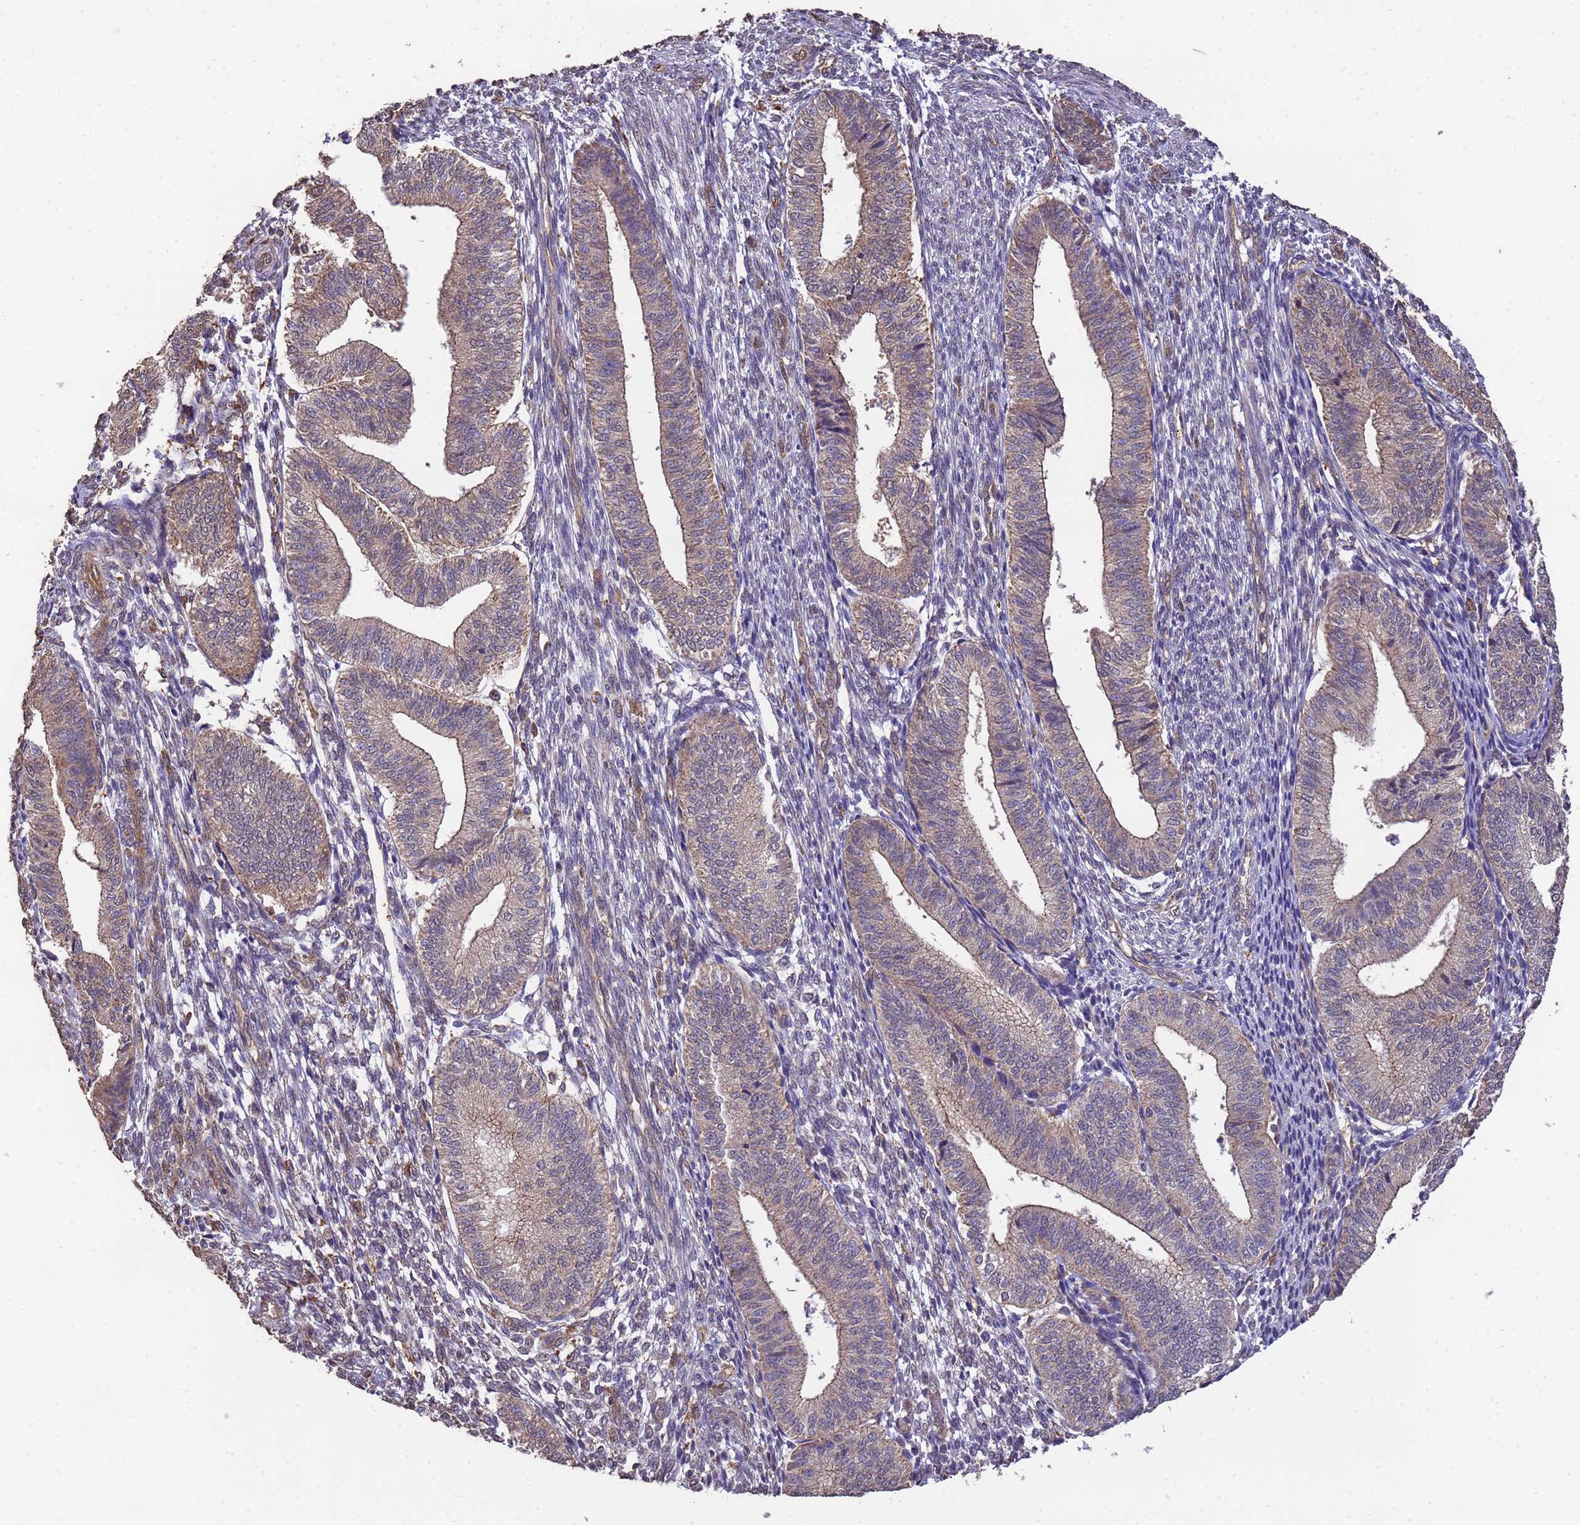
{"staining": {"intensity": "weak", "quantity": "<25%", "location": "cytoplasmic/membranous"}, "tissue": "endometrium", "cell_type": "Cells in endometrial stroma", "image_type": "normal", "snomed": [{"axis": "morphology", "description": "Normal tissue, NOS"}, {"axis": "topography", "description": "Endometrium"}], "caption": "IHC of benign human endometrium exhibits no expression in cells in endometrial stroma.", "gene": "NPHP1", "patient": {"sex": "female", "age": 34}}